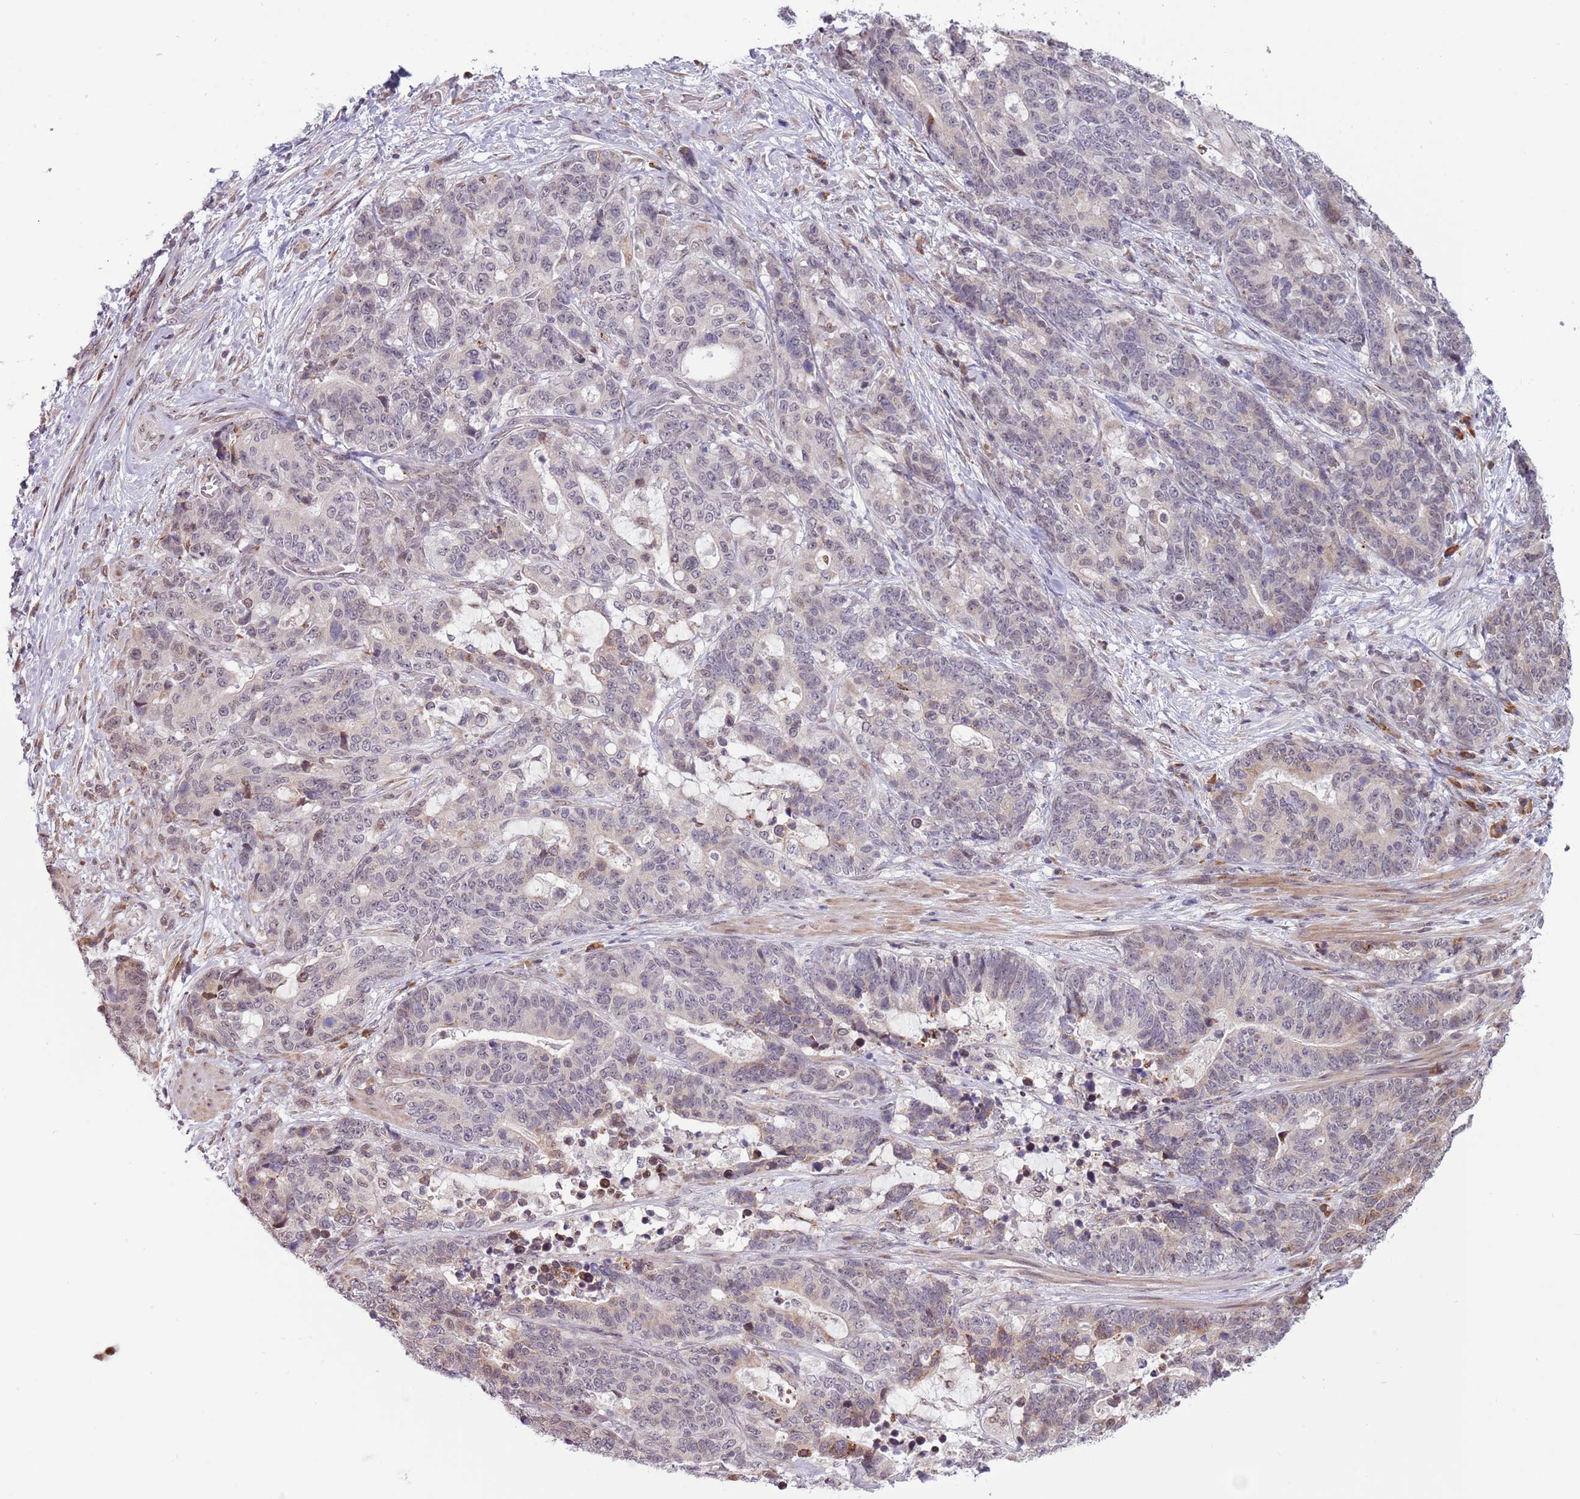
{"staining": {"intensity": "weak", "quantity": "<25%", "location": "nuclear"}, "tissue": "stomach cancer", "cell_type": "Tumor cells", "image_type": "cancer", "snomed": [{"axis": "morphology", "description": "Normal tissue, NOS"}, {"axis": "morphology", "description": "Adenocarcinoma, NOS"}, {"axis": "topography", "description": "Stomach"}], "caption": "Tumor cells are negative for protein expression in human adenocarcinoma (stomach).", "gene": "BARD1", "patient": {"sex": "female", "age": 64}}